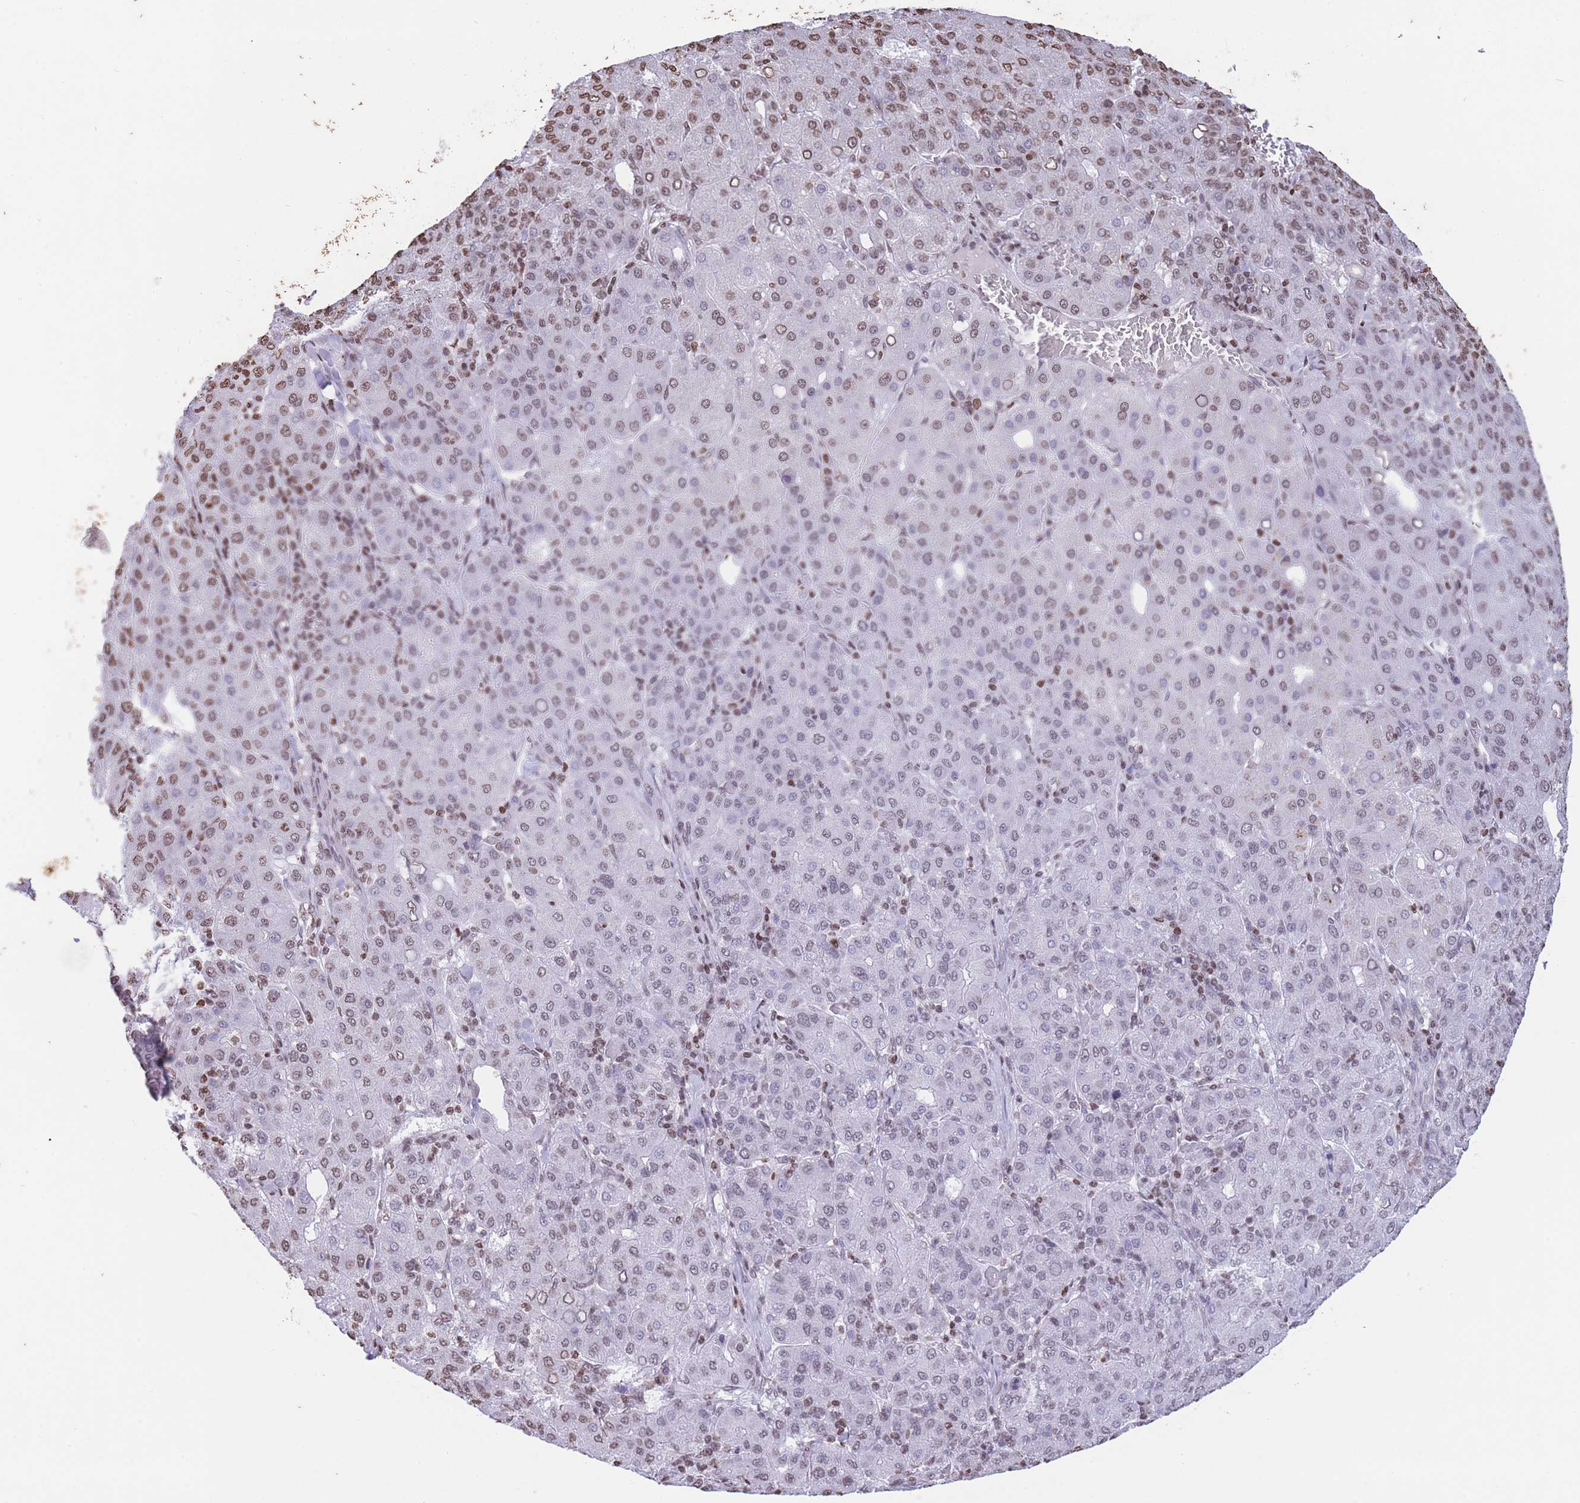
{"staining": {"intensity": "weak", "quantity": ">75%", "location": "nuclear"}, "tissue": "liver cancer", "cell_type": "Tumor cells", "image_type": "cancer", "snomed": [{"axis": "morphology", "description": "Carcinoma, Hepatocellular, NOS"}, {"axis": "topography", "description": "Liver"}], "caption": "Protein expression analysis of liver hepatocellular carcinoma displays weak nuclear staining in about >75% of tumor cells.", "gene": "H2BC11", "patient": {"sex": "male", "age": 65}}